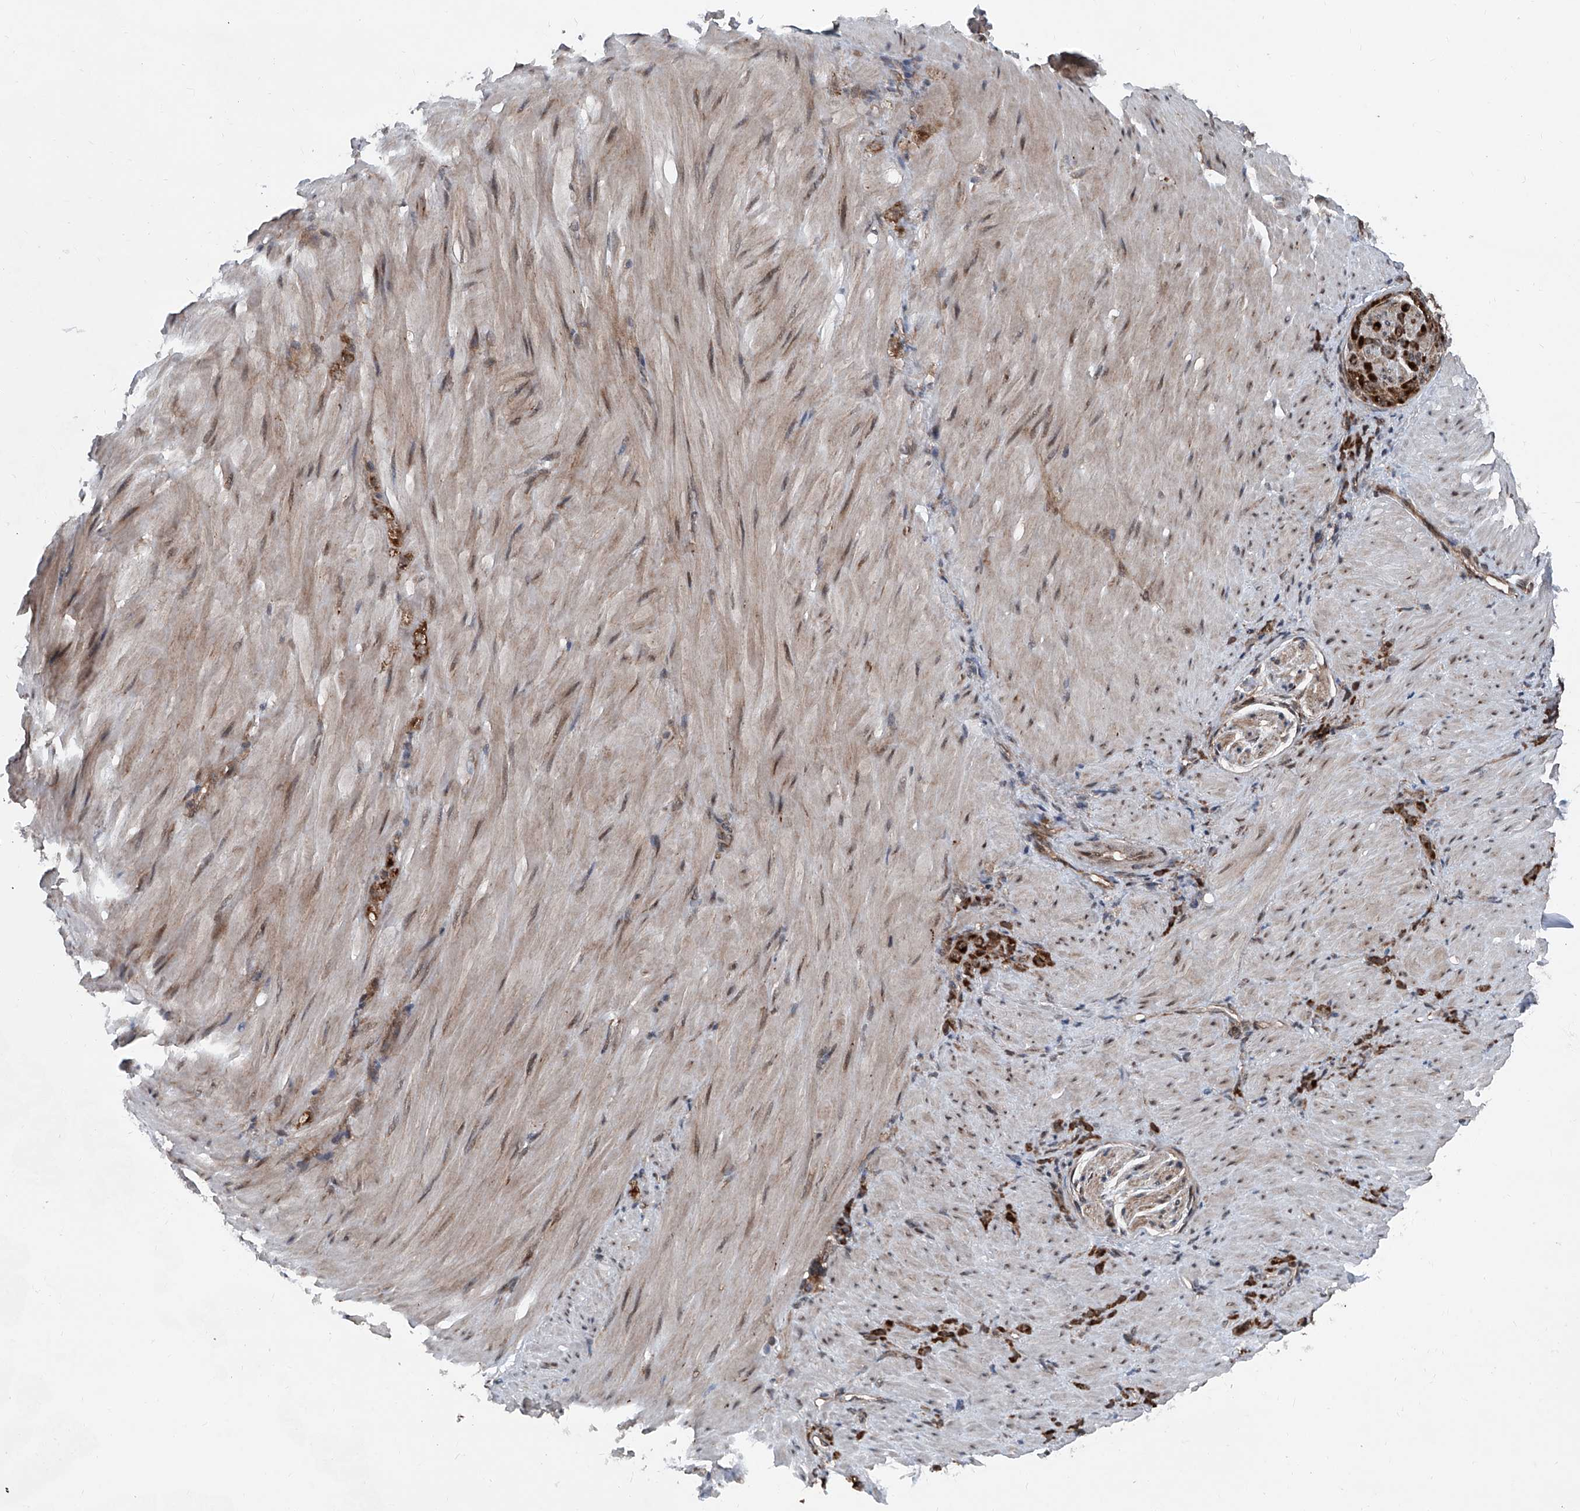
{"staining": {"intensity": "strong", "quantity": ">75%", "location": "cytoplasmic/membranous"}, "tissue": "stomach cancer", "cell_type": "Tumor cells", "image_type": "cancer", "snomed": [{"axis": "morphology", "description": "Normal tissue, NOS"}, {"axis": "morphology", "description": "Adenocarcinoma, NOS"}, {"axis": "topography", "description": "Stomach"}], "caption": "Protein positivity by IHC shows strong cytoplasmic/membranous positivity in about >75% of tumor cells in adenocarcinoma (stomach).", "gene": "COA7", "patient": {"sex": "male", "age": 82}}